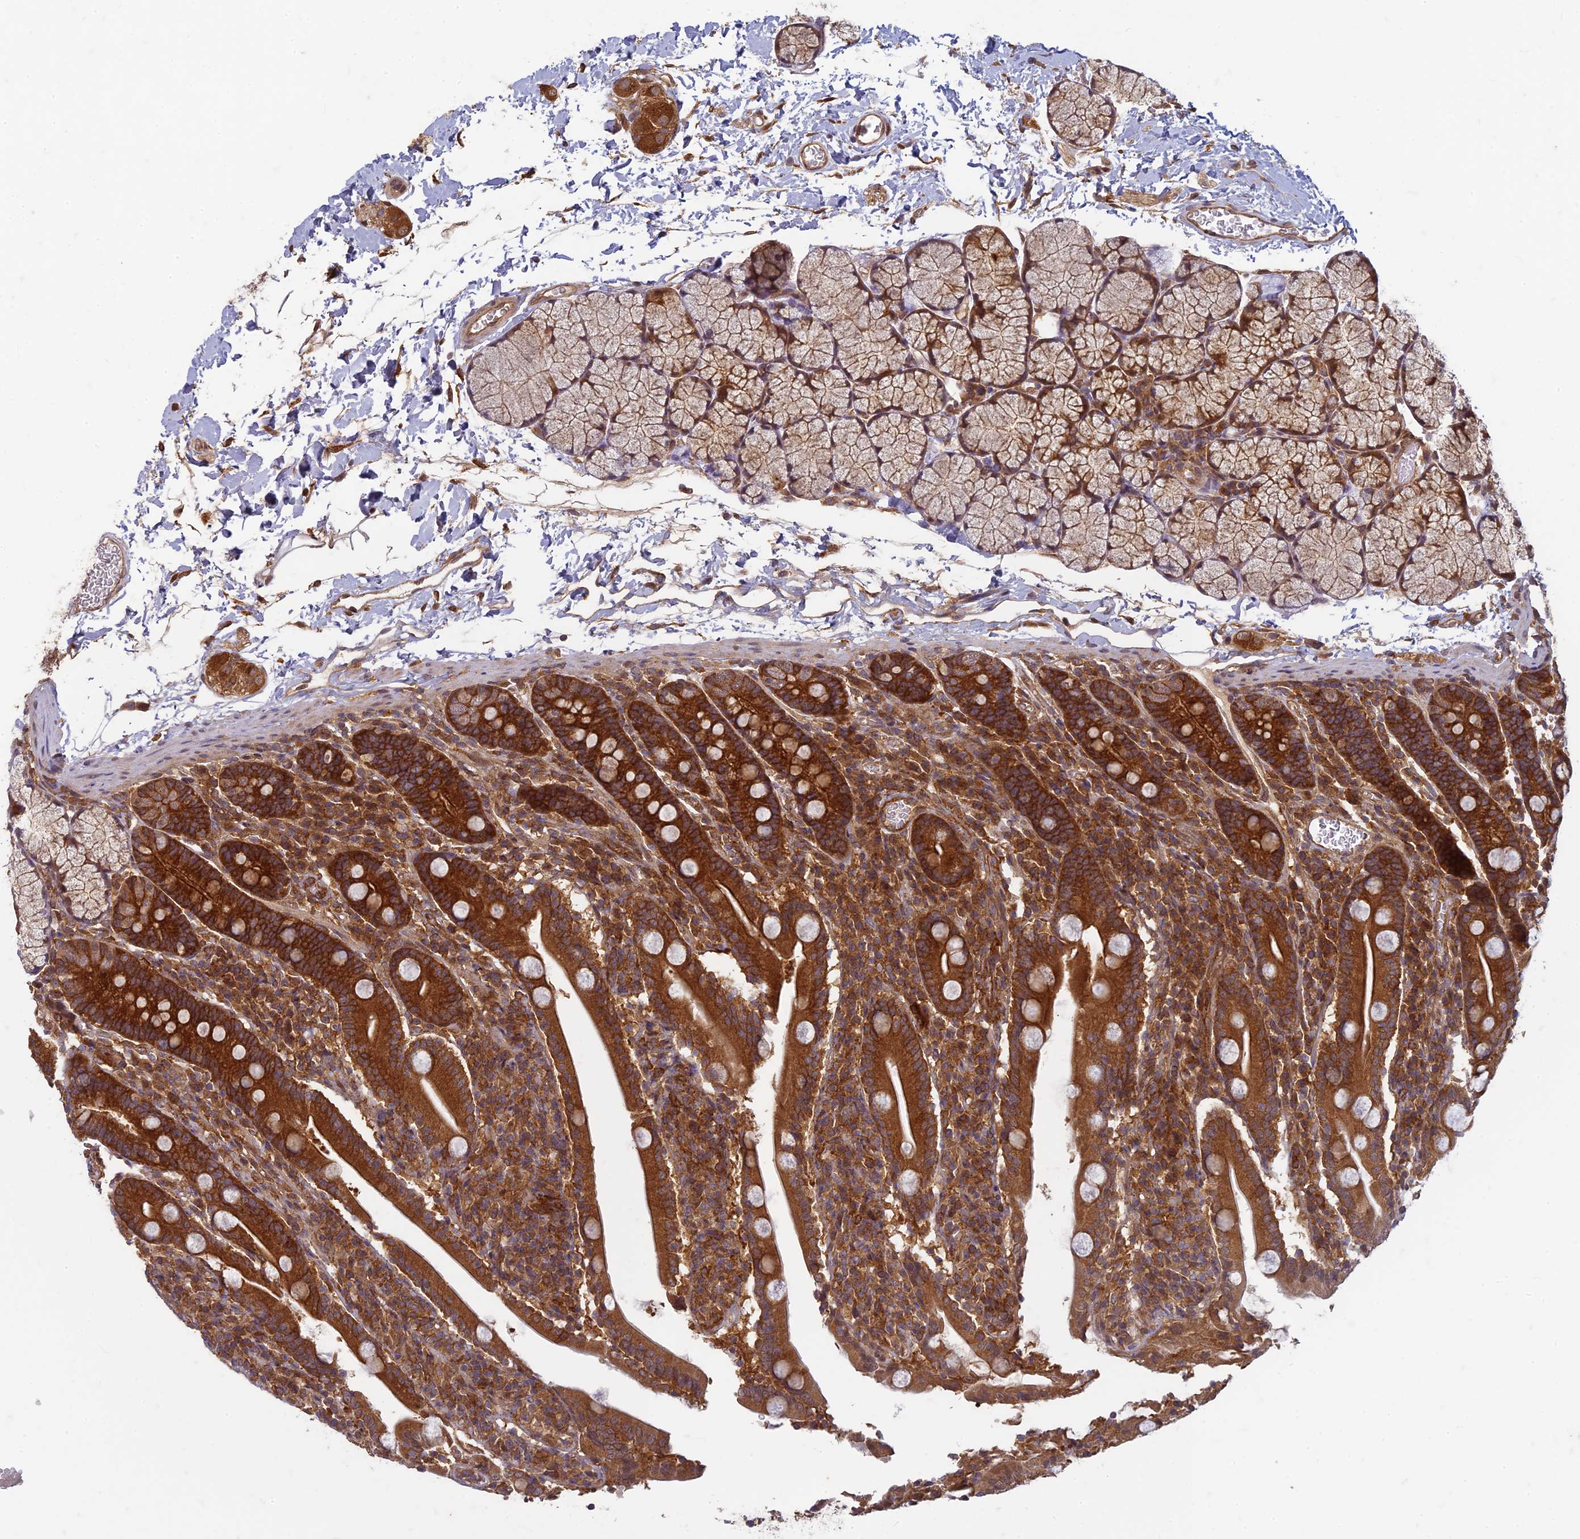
{"staining": {"intensity": "strong", "quantity": ">75%", "location": "cytoplasmic/membranous"}, "tissue": "duodenum", "cell_type": "Glandular cells", "image_type": "normal", "snomed": [{"axis": "morphology", "description": "Normal tissue, NOS"}, {"axis": "topography", "description": "Duodenum"}], "caption": "An image of human duodenum stained for a protein exhibits strong cytoplasmic/membranous brown staining in glandular cells. The staining is performed using DAB brown chromogen to label protein expression. The nuclei are counter-stained blue using hematoxylin.", "gene": "TCF25", "patient": {"sex": "male", "age": 35}}